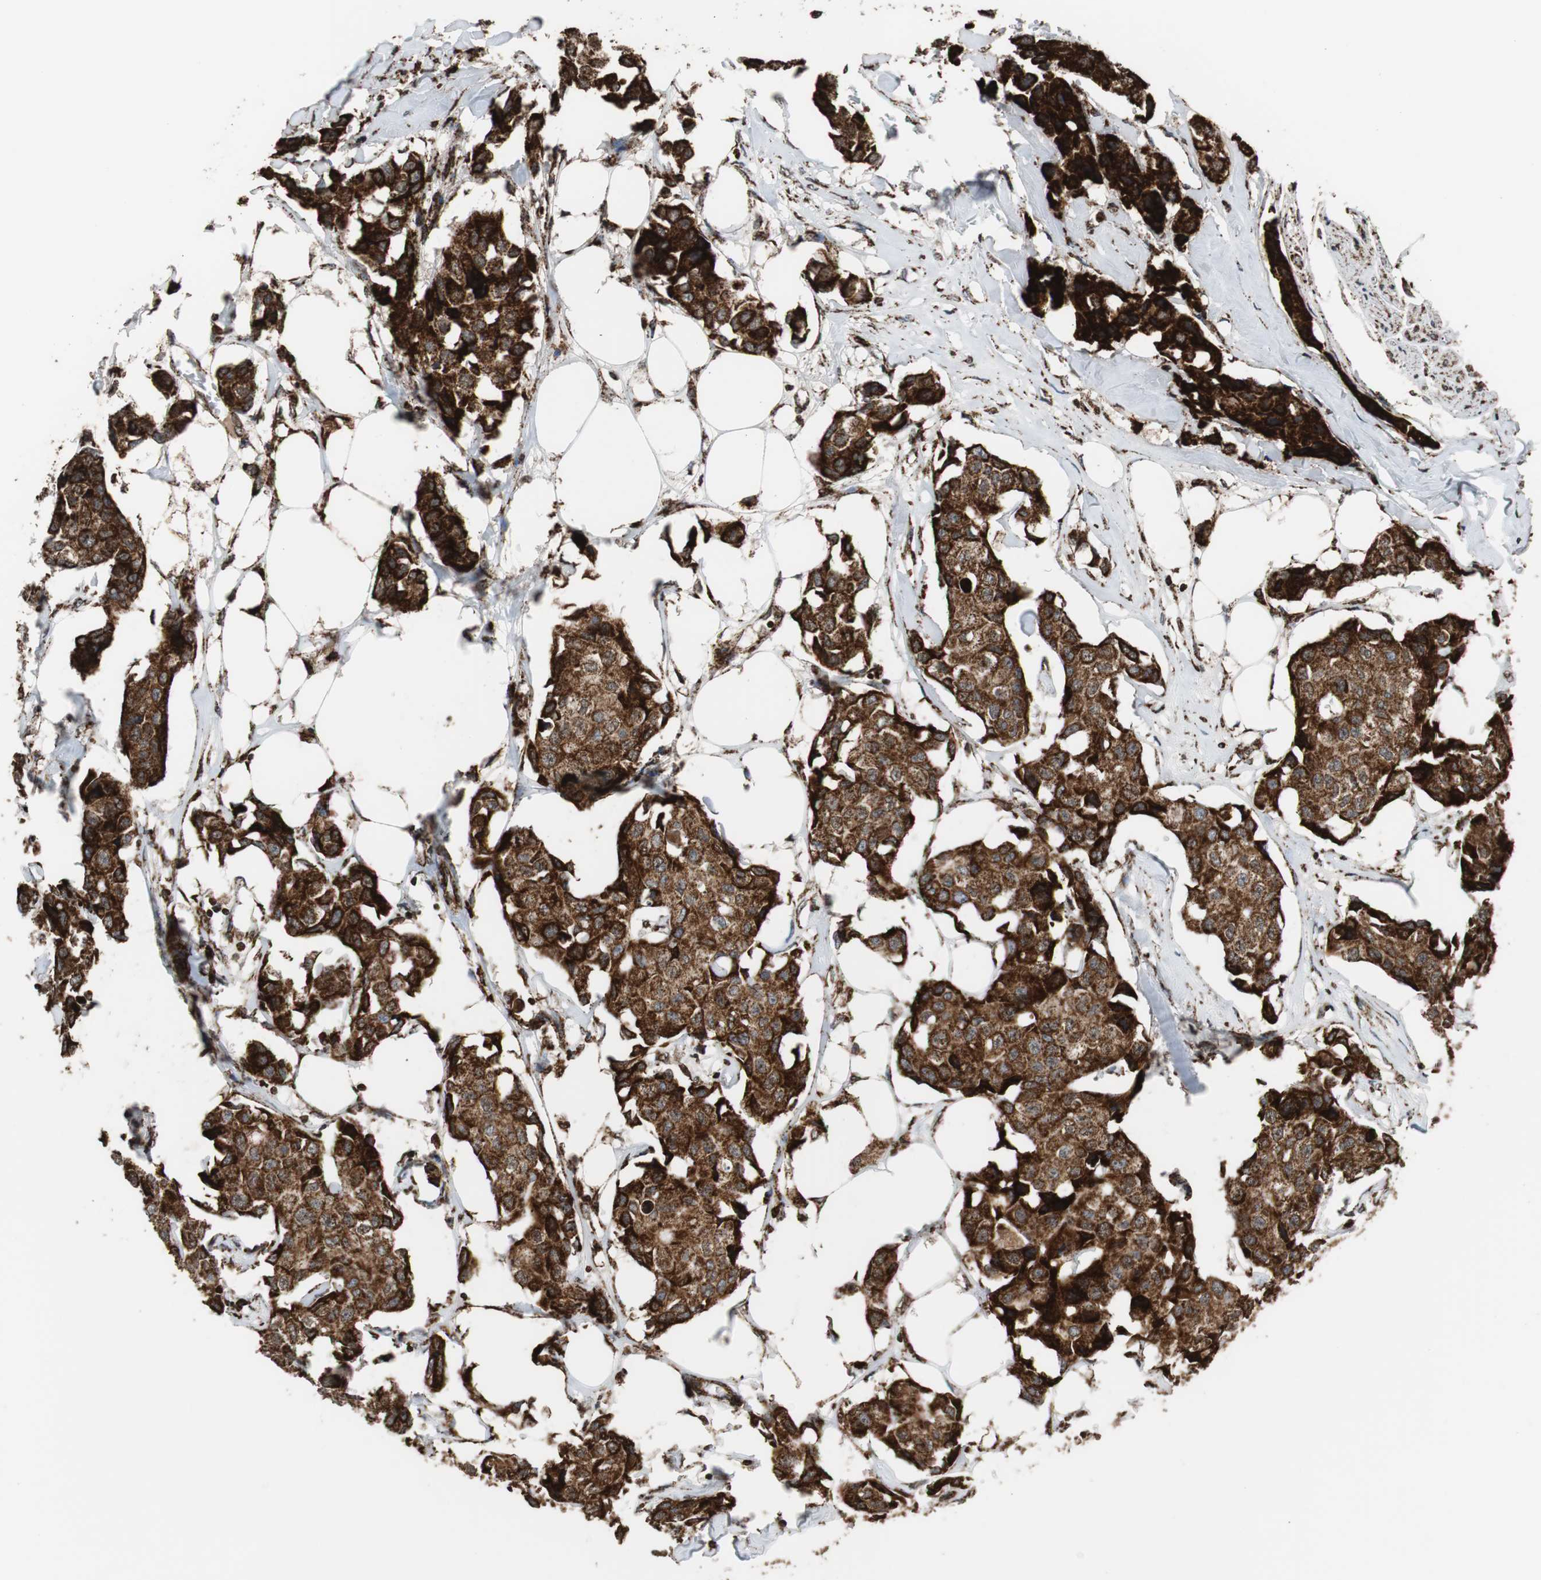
{"staining": {"intensity": "strong", "quantity": ">75%", "location": "cytoplasmic/membranous"}, "tissue": "breast cancer", "cell_type": "Tumor cells", "image_type": "cancer", "snomed": [{"axis": "morphology", "description": "Duct carcinoma"}, {"axis": "topography", "description": "Breast"}], "caption": "A high amount of strong cytoplasmic/membranous positivity is appreciated in approximately >75% of tumor cells in breast cancer (infiltrating ductal carcinoma) tissue.", "gene": "HSPA9", "patient": {"sex": "female", "age": 80}}